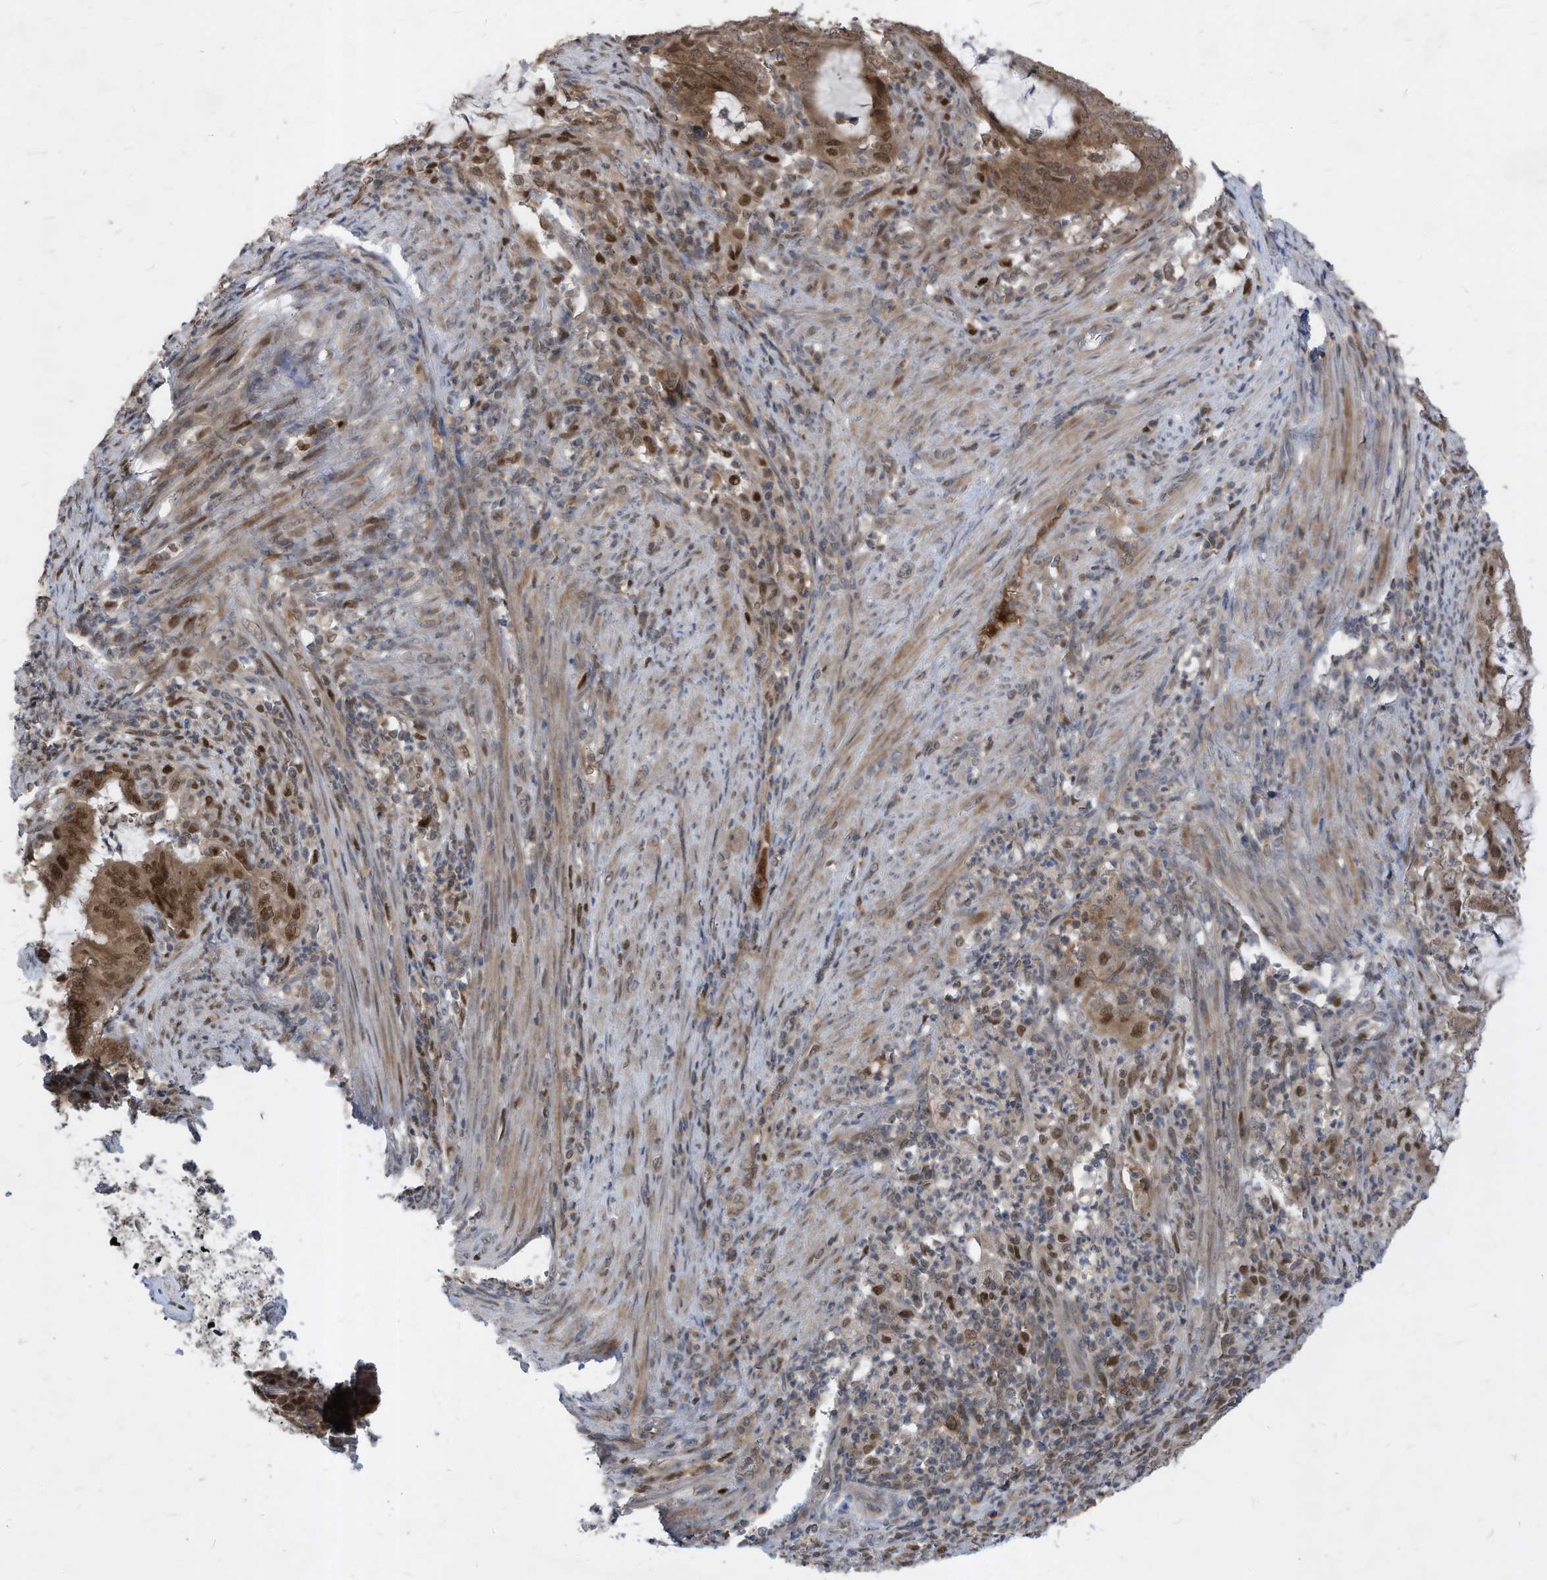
{"staining": {"intensity": "moderate", "quantity": "25%-75%", "location": "cytoplasmic/membranous,nuclear"}, "tissue": "endometrial cancer", "cell_type": "Tumor cells", "image_type": "cancer", "snomed": [{"axis": "morphology", "description": "Adenocarcinoma, NOS"}, {"axis": "topography", "description": "Endometrium"}], "caption": "A photomicrograph of human endometrial cancer stained for a protein demonstrates moderate cytoplasmic/membranous and nuclear brown staining in tumor cells.", "gene": "KPNB1", "patient": {"sex": "female", "age": 51}}